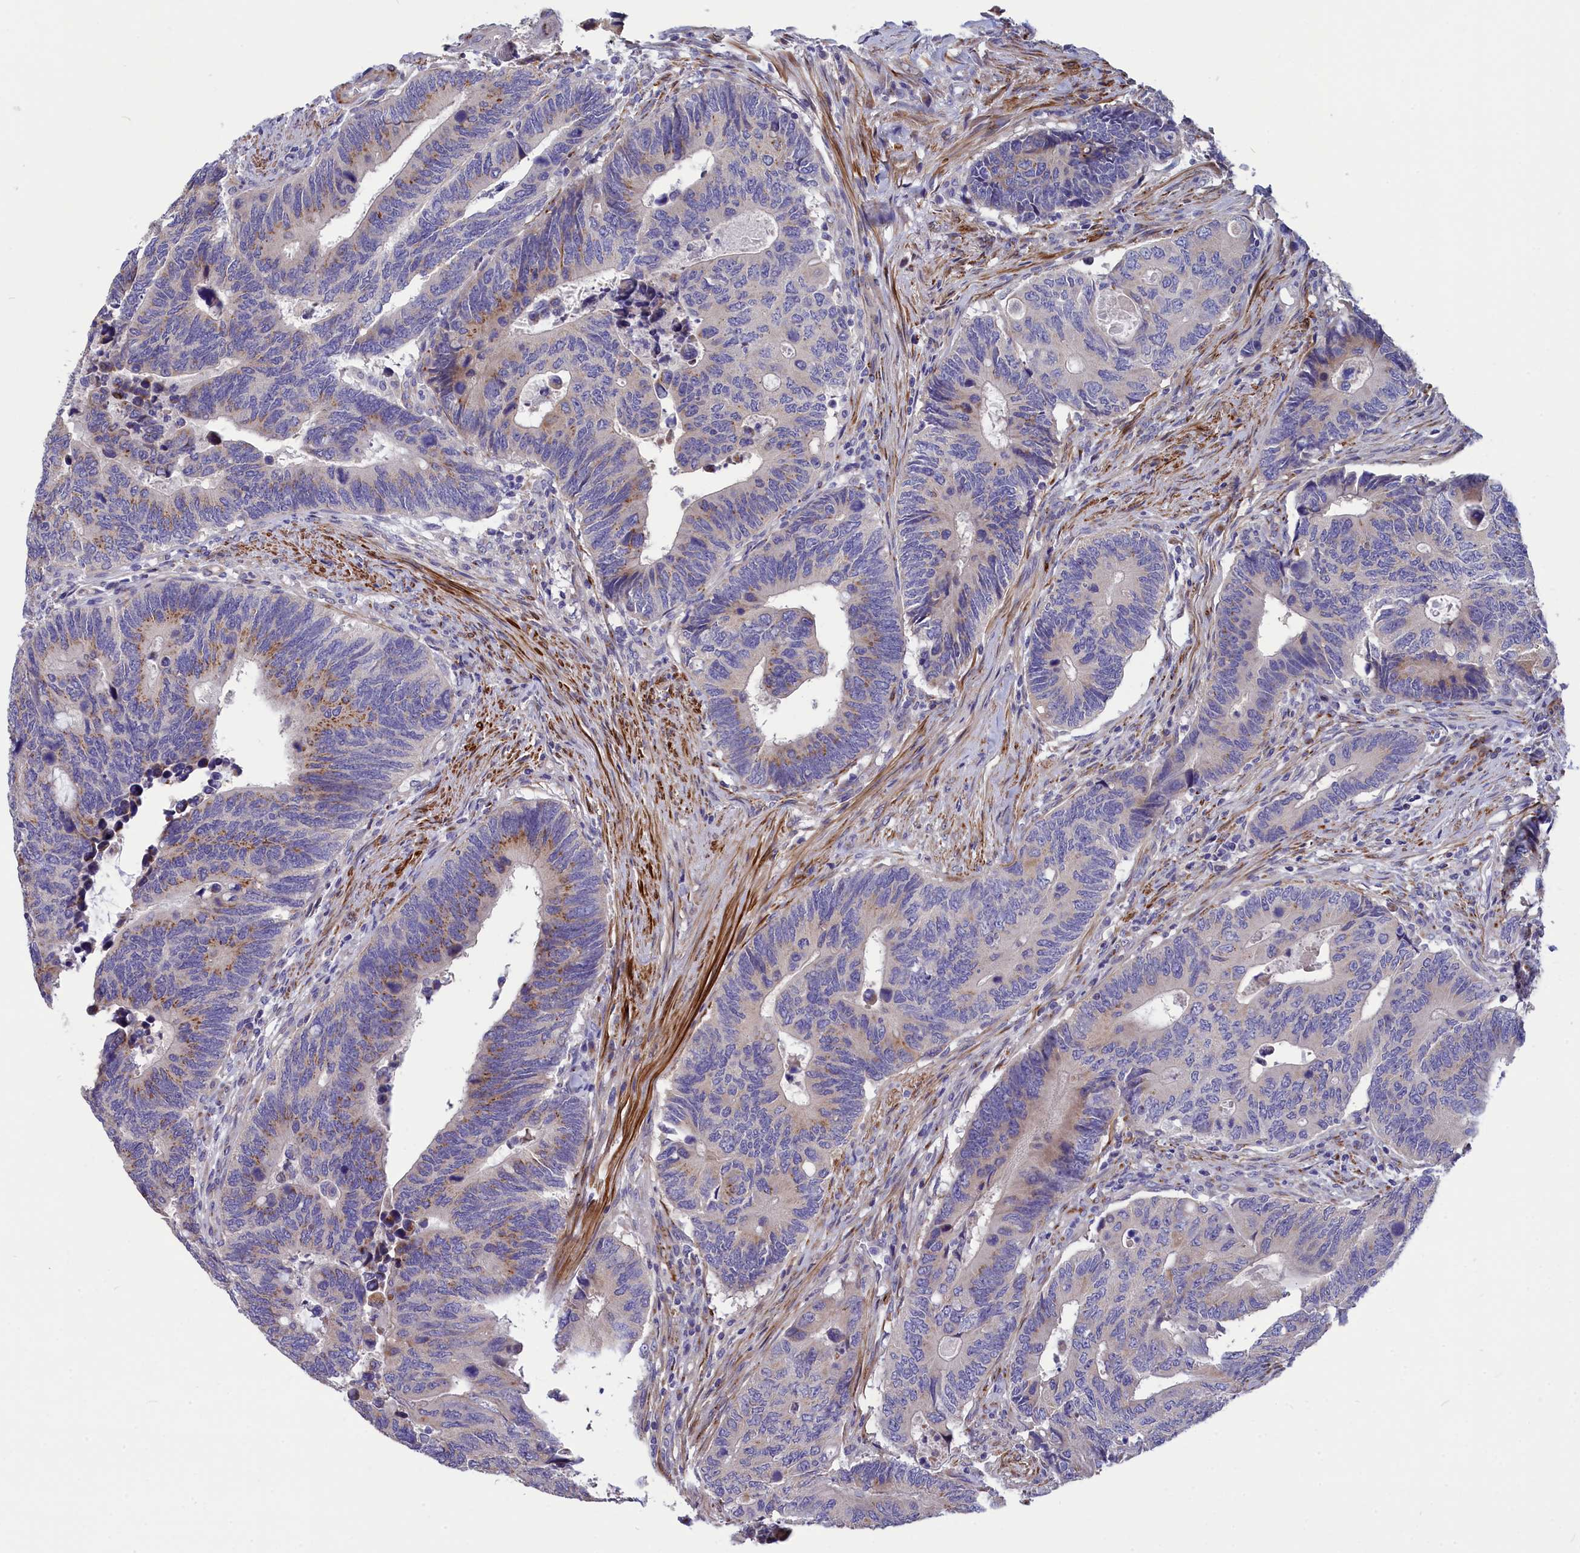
{"staining": {"intensity": "moderate", "quantity": "<25%", "location": "cytoplasmic/membranous"}, "tissue": "colorectal cancer", "cell_type": "Tumor cells", "image_type": "cancer", "snomed": [{"axis": "morphology", "description": "Adenocarcinoma, NOS"}, {"axis": "topography", "description": "Colon"}], "caption": "The photomicrograph reveals a brown stain indicating the presence of a protein in the cytoplasmic/membranous of tumor cells in colorectal cancer (adenocarcinoma).", "gene": "TUBGCP4", "patient": {"sex": "male", "age": 87}}